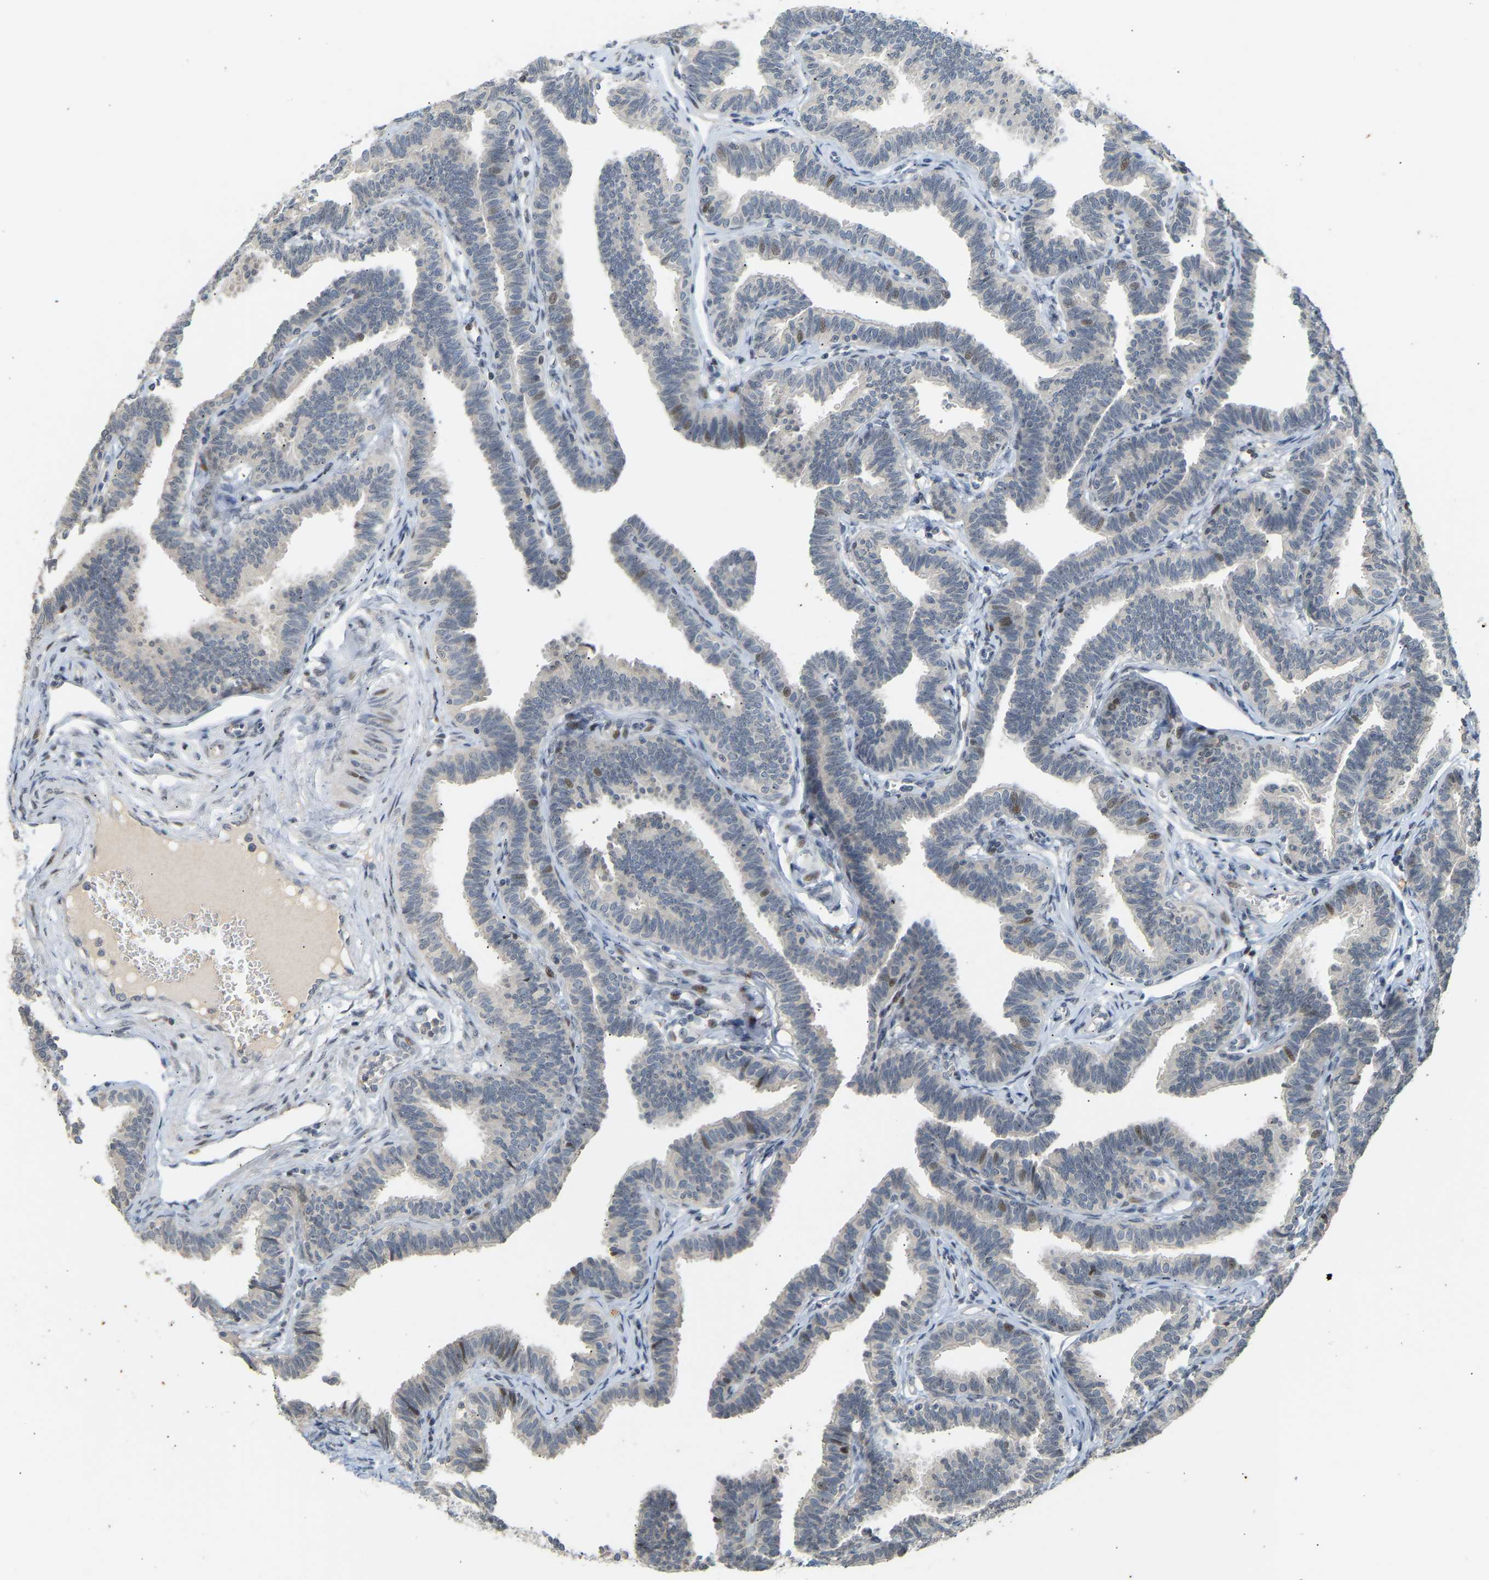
{"staining": {"intensity": "weak", "quantity": "<25%", "location": "nuclear"}, "tissue": "fallopian tube", "cell_type": "Glandular cells", "image_type": "normal", "snomed": [{"axis": "morphology", "description": "Normal tissue, NOS"}, {"axis": "topography", "description": "Fallopian tube"}, {"axis": "topography", "description": "Ovary"}], "caption": "Image shows no significant protein expression in glandular cells of normal fallopian tube. (DAB immunohistochemistry visualized using brightfield microscopy, high magnification).", "gene": "PTPN4", "patient": {"sex": "female", "age": 23}}